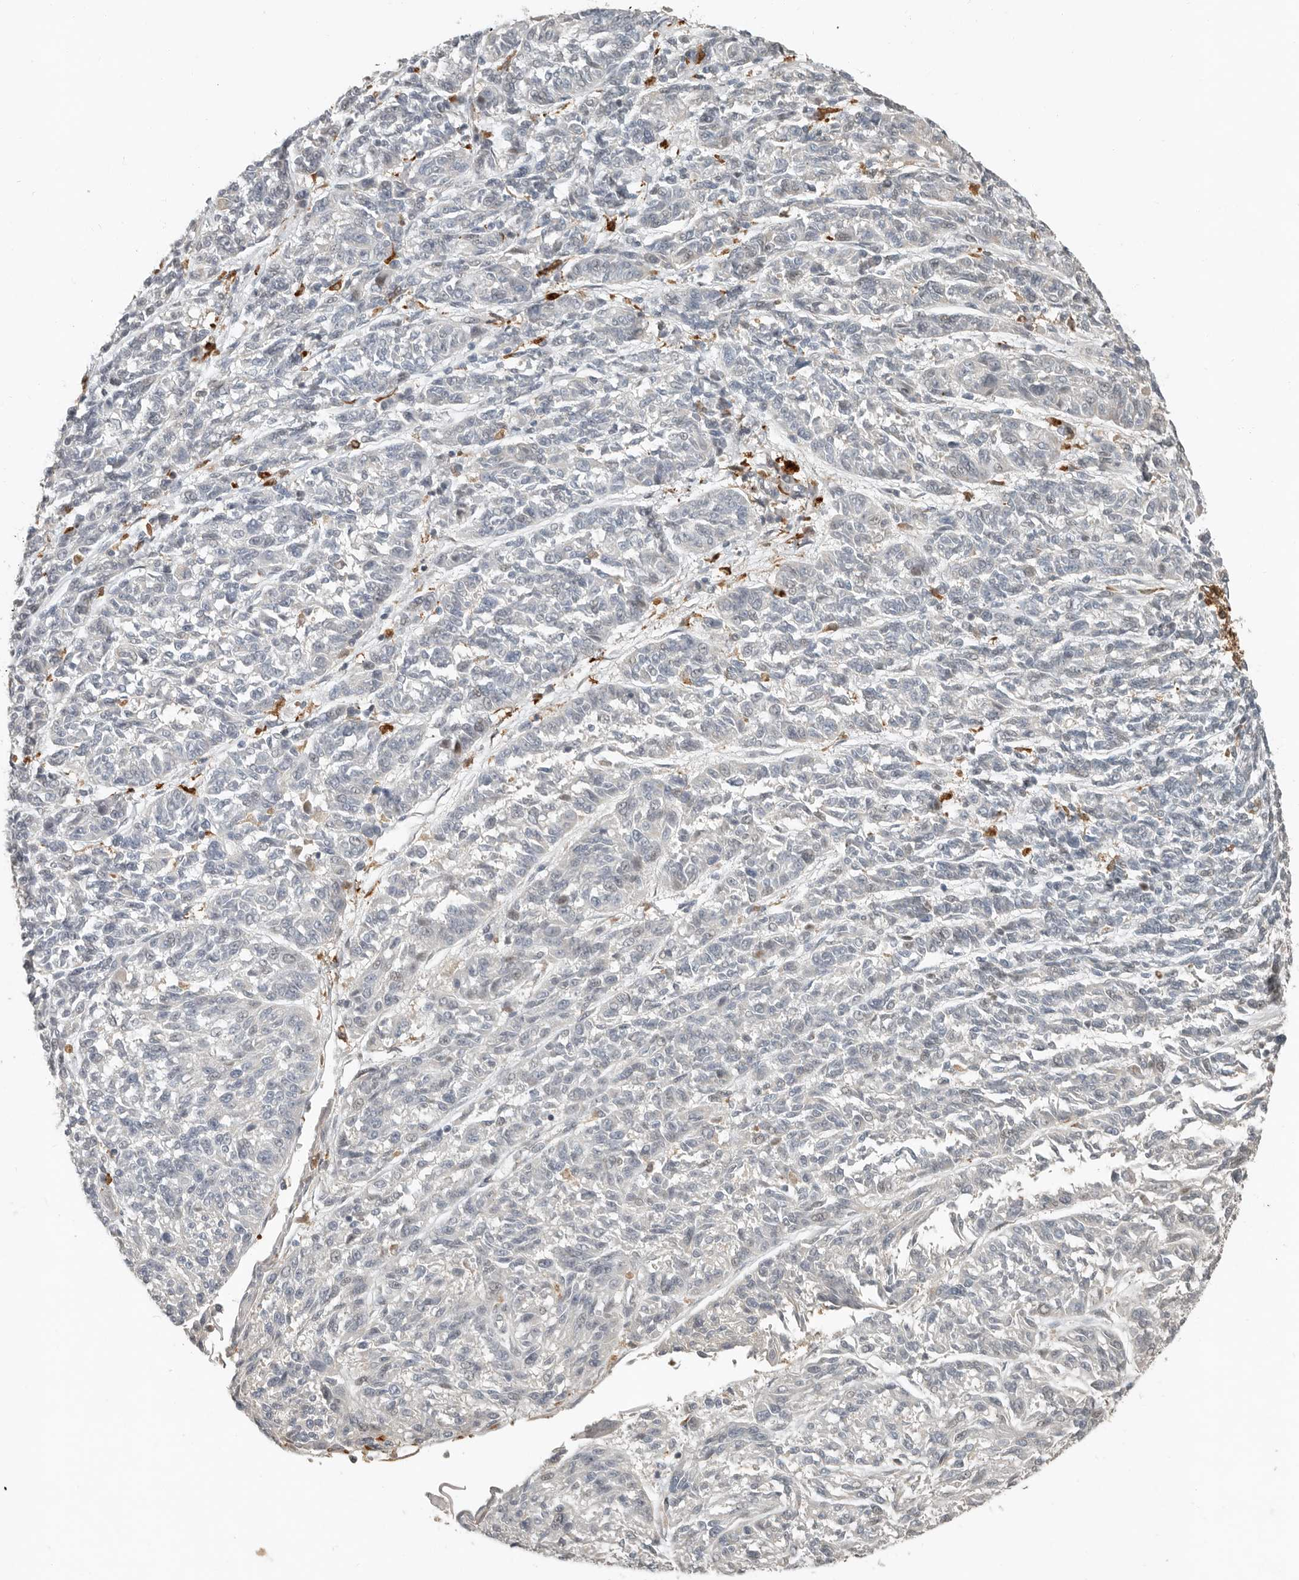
{"staining": {"intensity": "negative", "quantity": "none", "location": "none"}, "tissue": "melanoma", "cell_type": "Tumor cells", "image_type": "cancer", "snomed": [{"axis": "morphology", "description": "Malignant melanoma, NOS"}, {"axis": "topography", "description": "Skin"}], "caption": "This is an IHC histopathology image of human malignant melanoma. There is no positivity in tumor cells.", "gene": "KLHL38", "patient": {"sex": "male", "age": 53}}